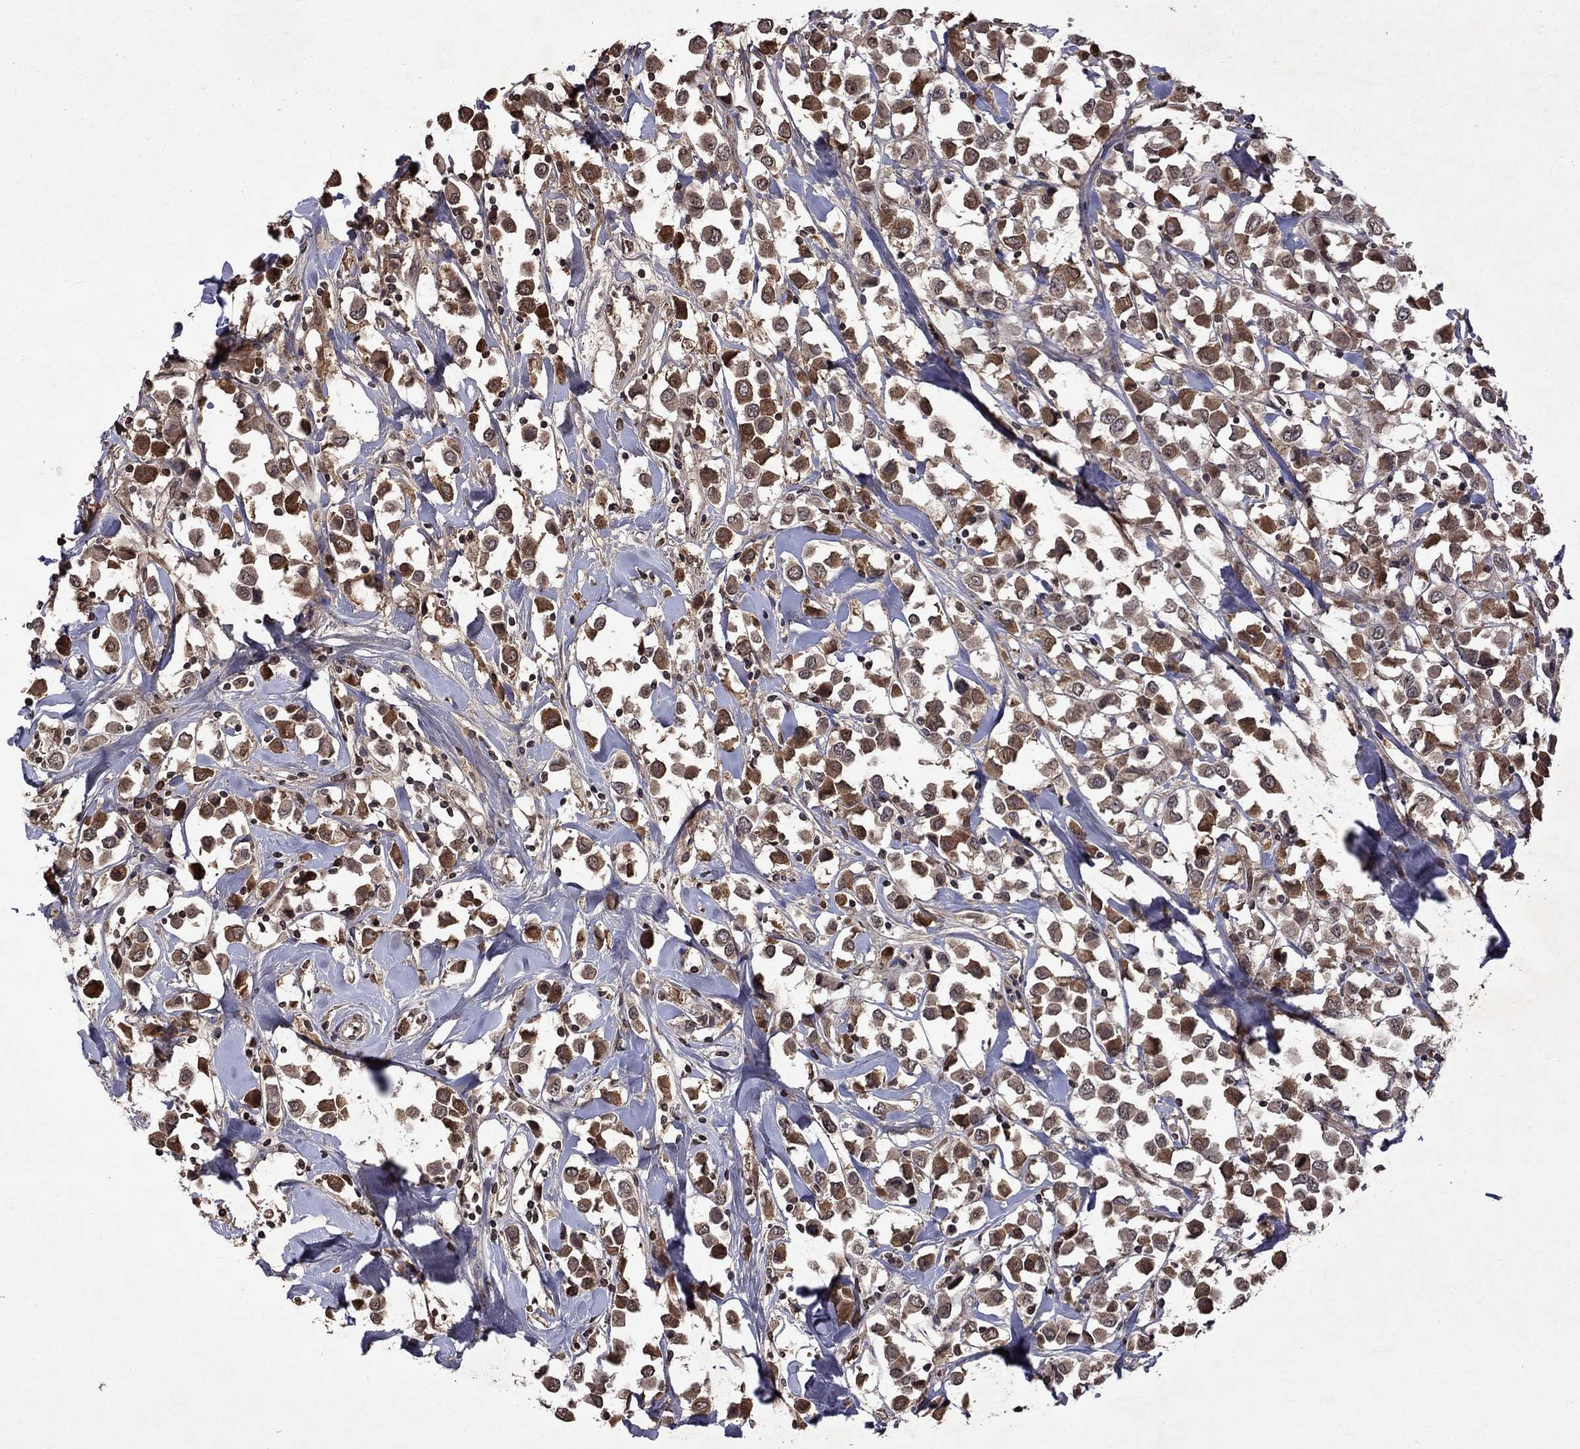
{"staining": {"intensity": "moderate", "quantity": ">75%", "location": "cytoplasmic/membranous"}, "tissue": "breast cancer", "cell_type": "Tumor cells", "image_type": "cancer", "snomed": [{"axis": "morphology", "description": "Duct carcinoma"}, {"axis": "topography", "description": "Breast"}], "caption": "Immunohistochemical staining of breast invasive ductal carcinoma reveals medium levels of moderate cytoplasmic/membranous protein positivity in approximately >75% of tumor cells. (Stains: DAB in brown, nuclei in blue, Microscopy: brightfield microscopy at high magnification).", "gene": "NLGN1", "patient": {"sex": "female", "age": 61}}